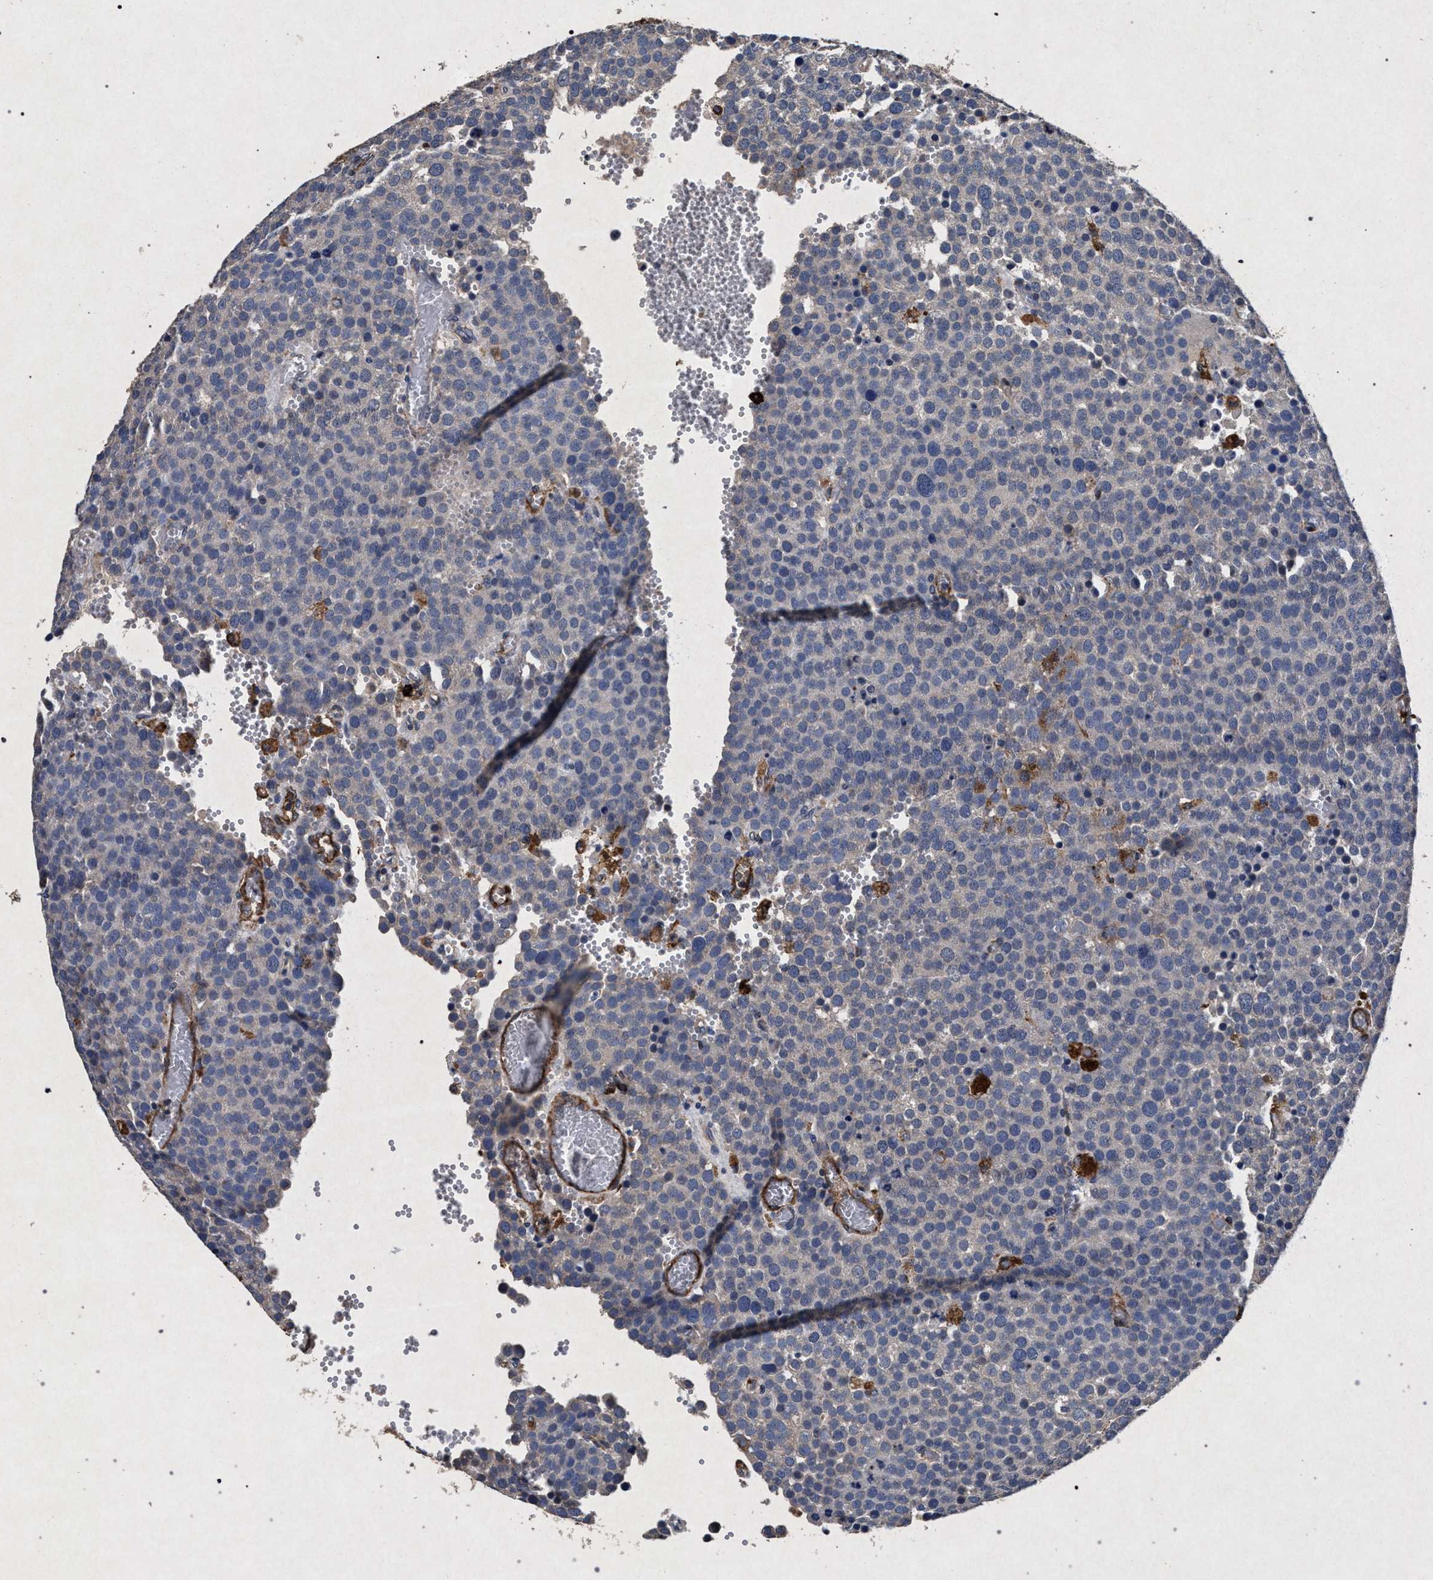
{"staining": {"intensity": "negative", "quantity": "none", "location": "none"}, "tissue": "testis cancer", "cell_type": "Tumor cells", "image_type": "cancer", "snomed": [{"axis": "morphology", "description": "Normal tissue, NOS"}, {"axis": "morphology", "description": "Seminoma, NOS"}, {"axis": "topography", "description": "Testis"}], "caption": "Immunohistochemistry (IHC) photomicrograph of neoplastic tissue: human testis seminoma stained with DAB (3,3'-diaminobenzidine) displays no significant protein positivity in tumor cells.", "gene": "MARCKS", "patient": {"sex": "male", "age": 71}}